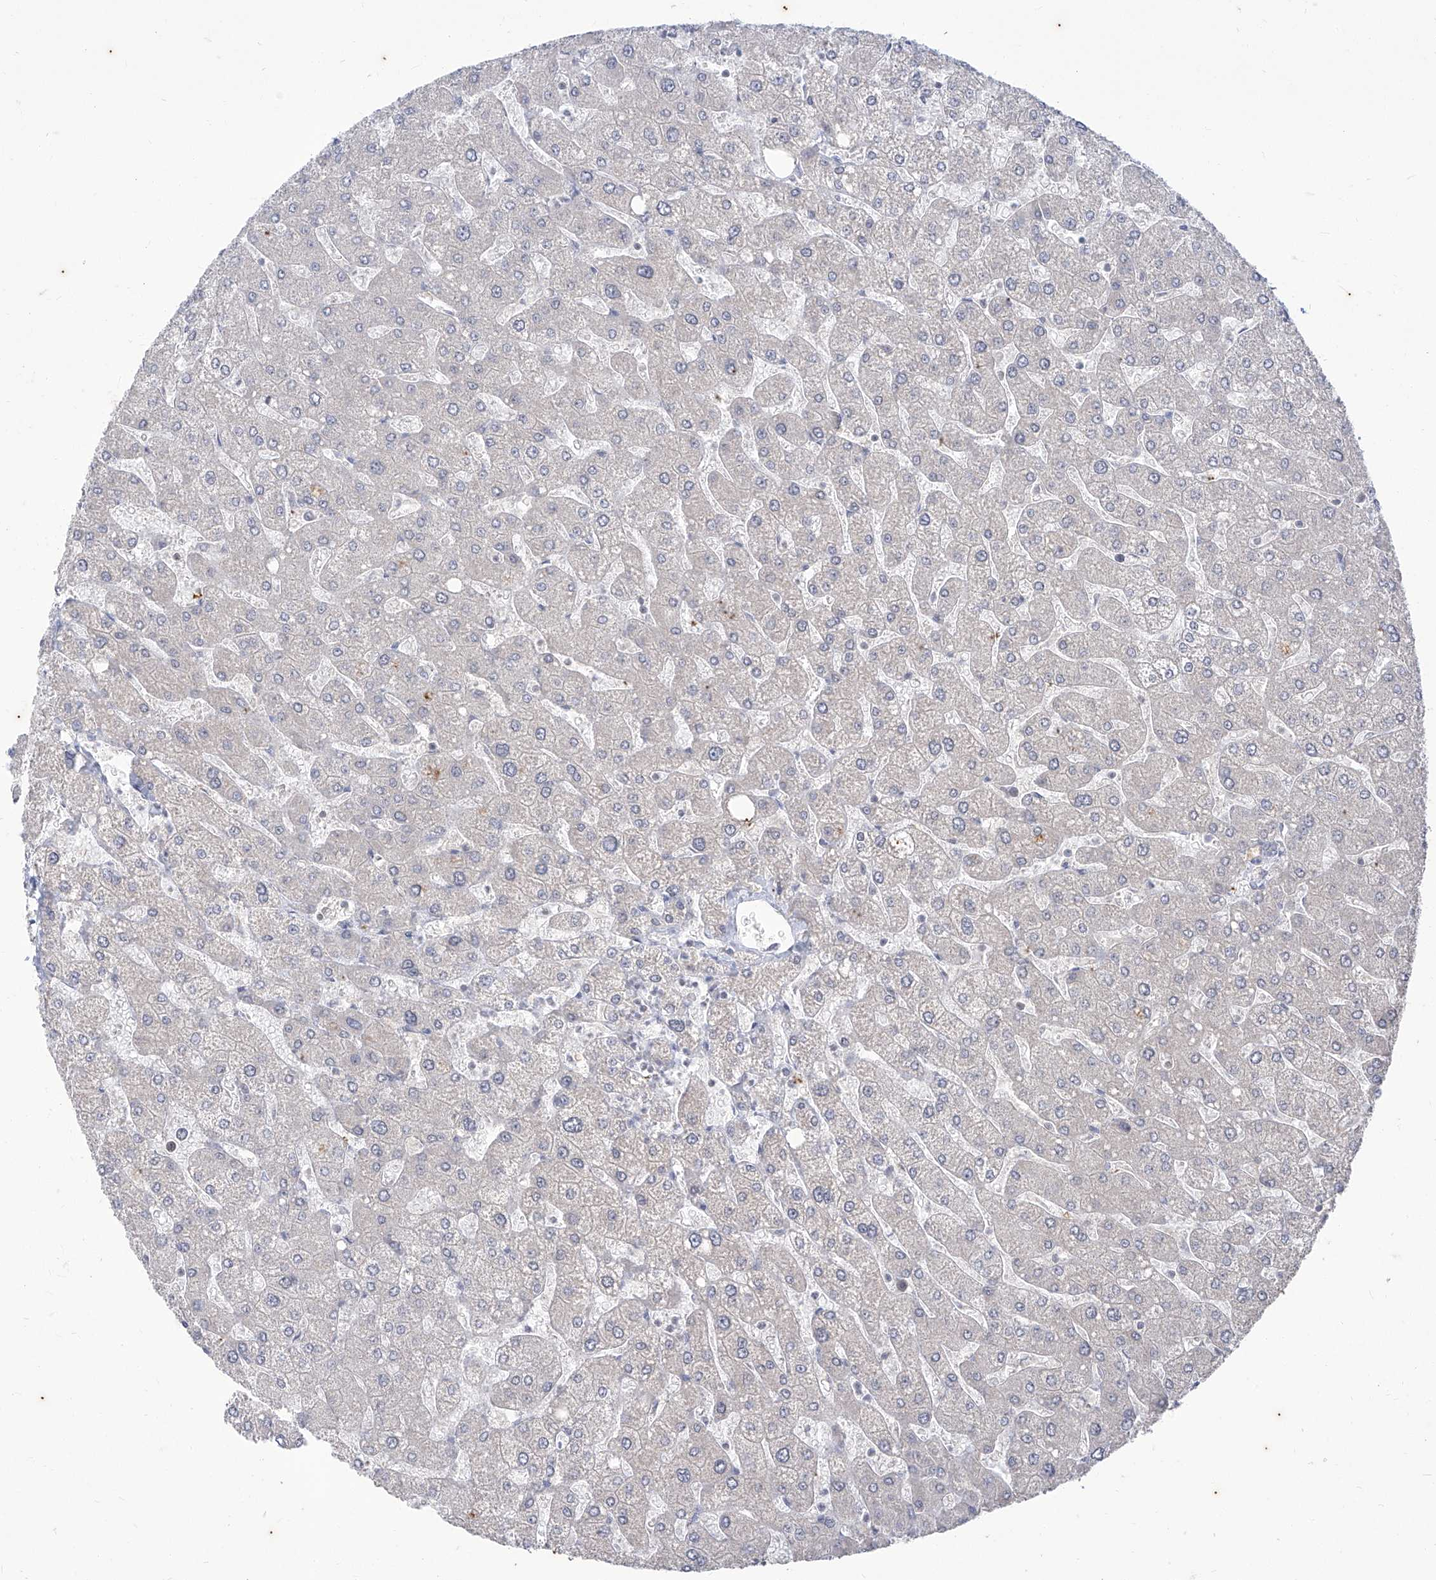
{"staining": {"intensity": "negative", "quantity": "none", "location": "none"}, "tissue": "liver", "cell_type": "Cholangiocytes", "image_type": "normal", "snomed": [{"axis": "morphology", "description": "Normal tissue, NOS"}, {"axis": "topography", "description": "Liver"}], "caption": "Immunohistochemical staining of normal liver demonstrates no significant staining in cholangiocytes.", "gene": "PHF20L1", "patient": {"sex": "male", "age": 55}}